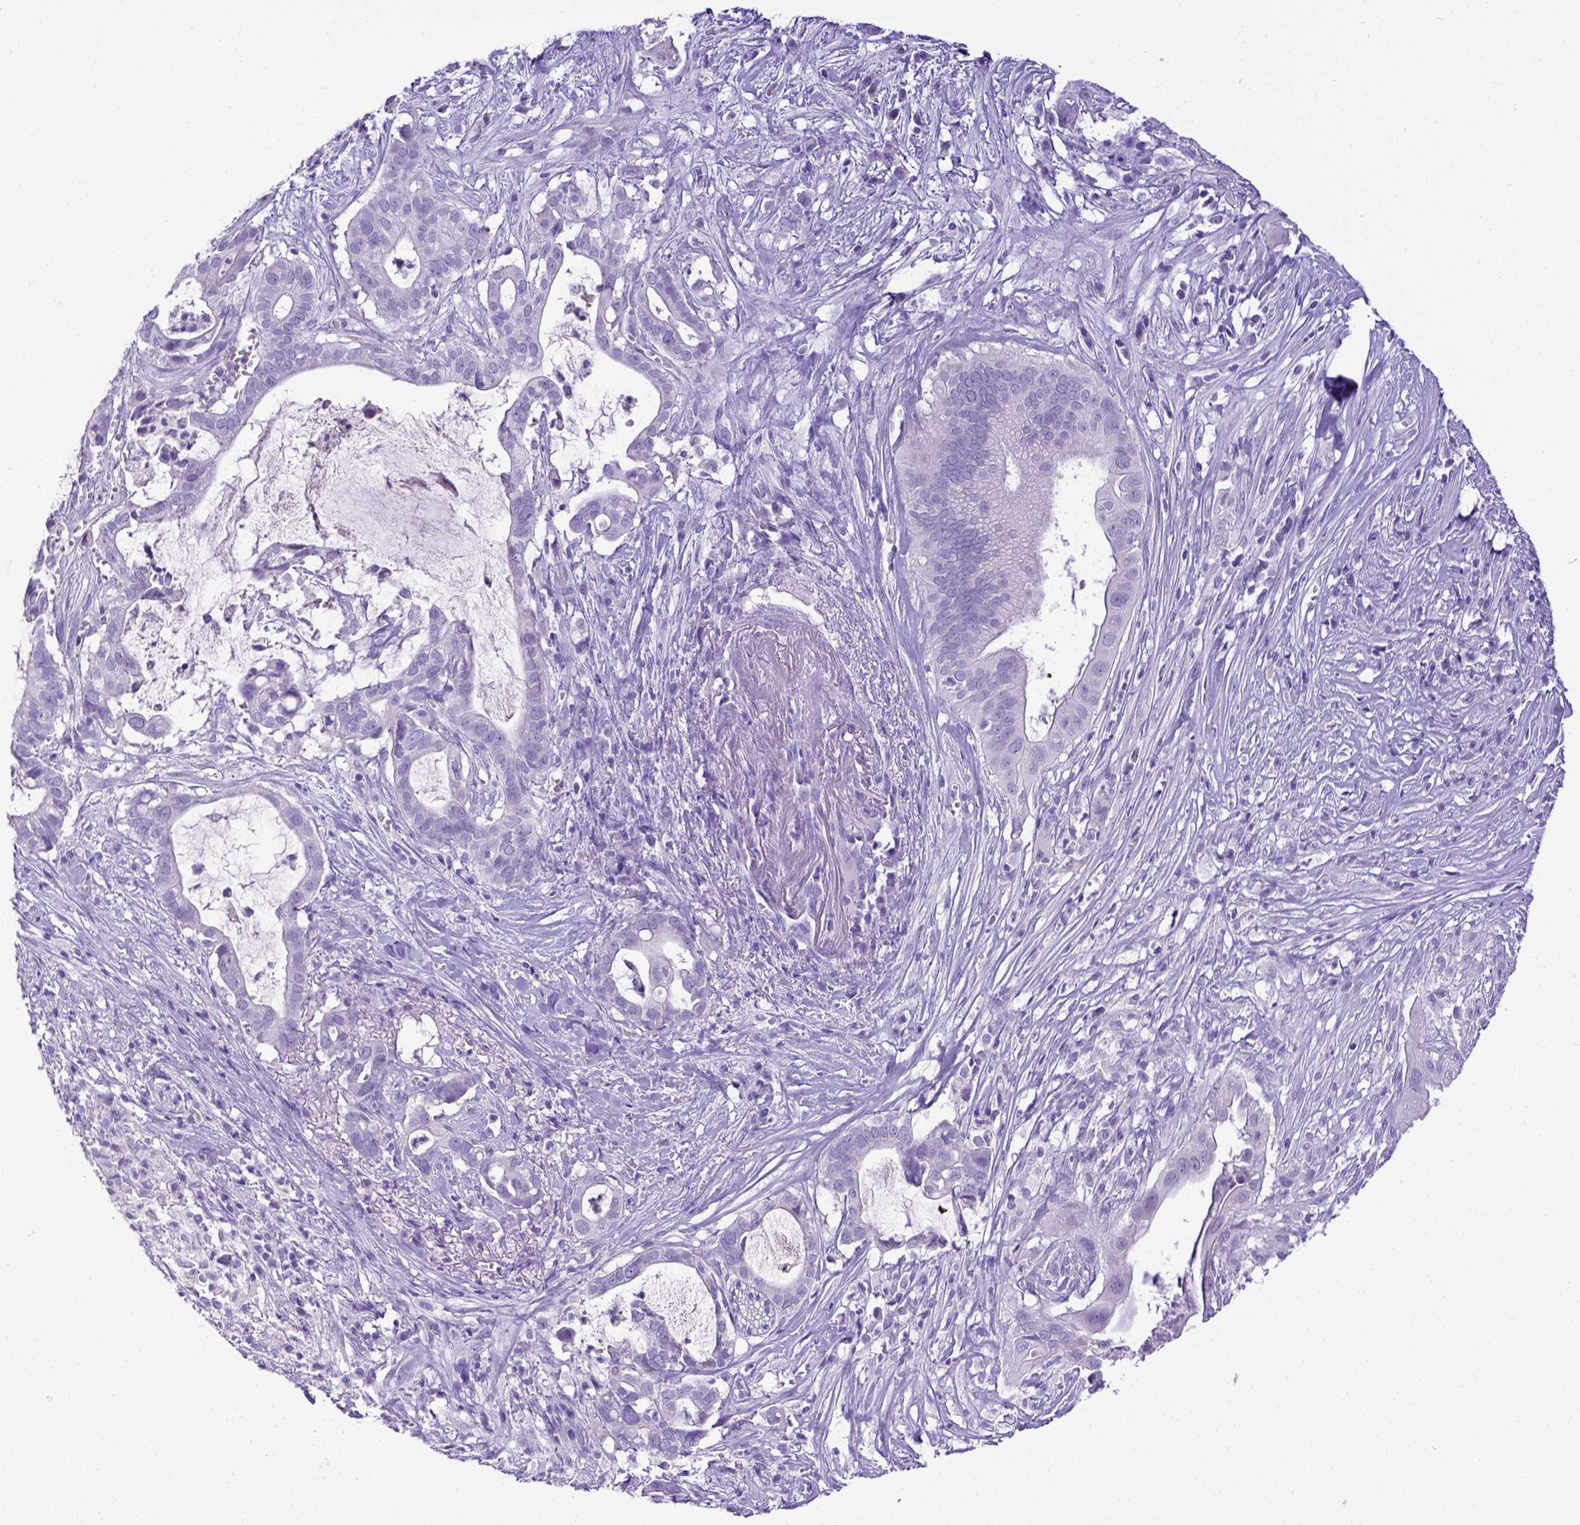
{"staining": {"intensity": "weak", "quantity": "<25%", "location": "cytoplasmic/membranous"}, "tissue": "pancreatic cancer", "cell_type": "Tumor cells", "image_type": "cancer", "snomed": [{"axis": "morphology", "description": "Adenocarcinoma, NOS"}, {"axis": "topography", "description": "Pancreas"}], "caption": "This is an immunohistochemistry (IHC) micrograph of human adenocarcinoma (pancreatic). There is no expression in tumor cells.", "gene": "ESR1", "patient": {"sex": "male", "age": 61}}